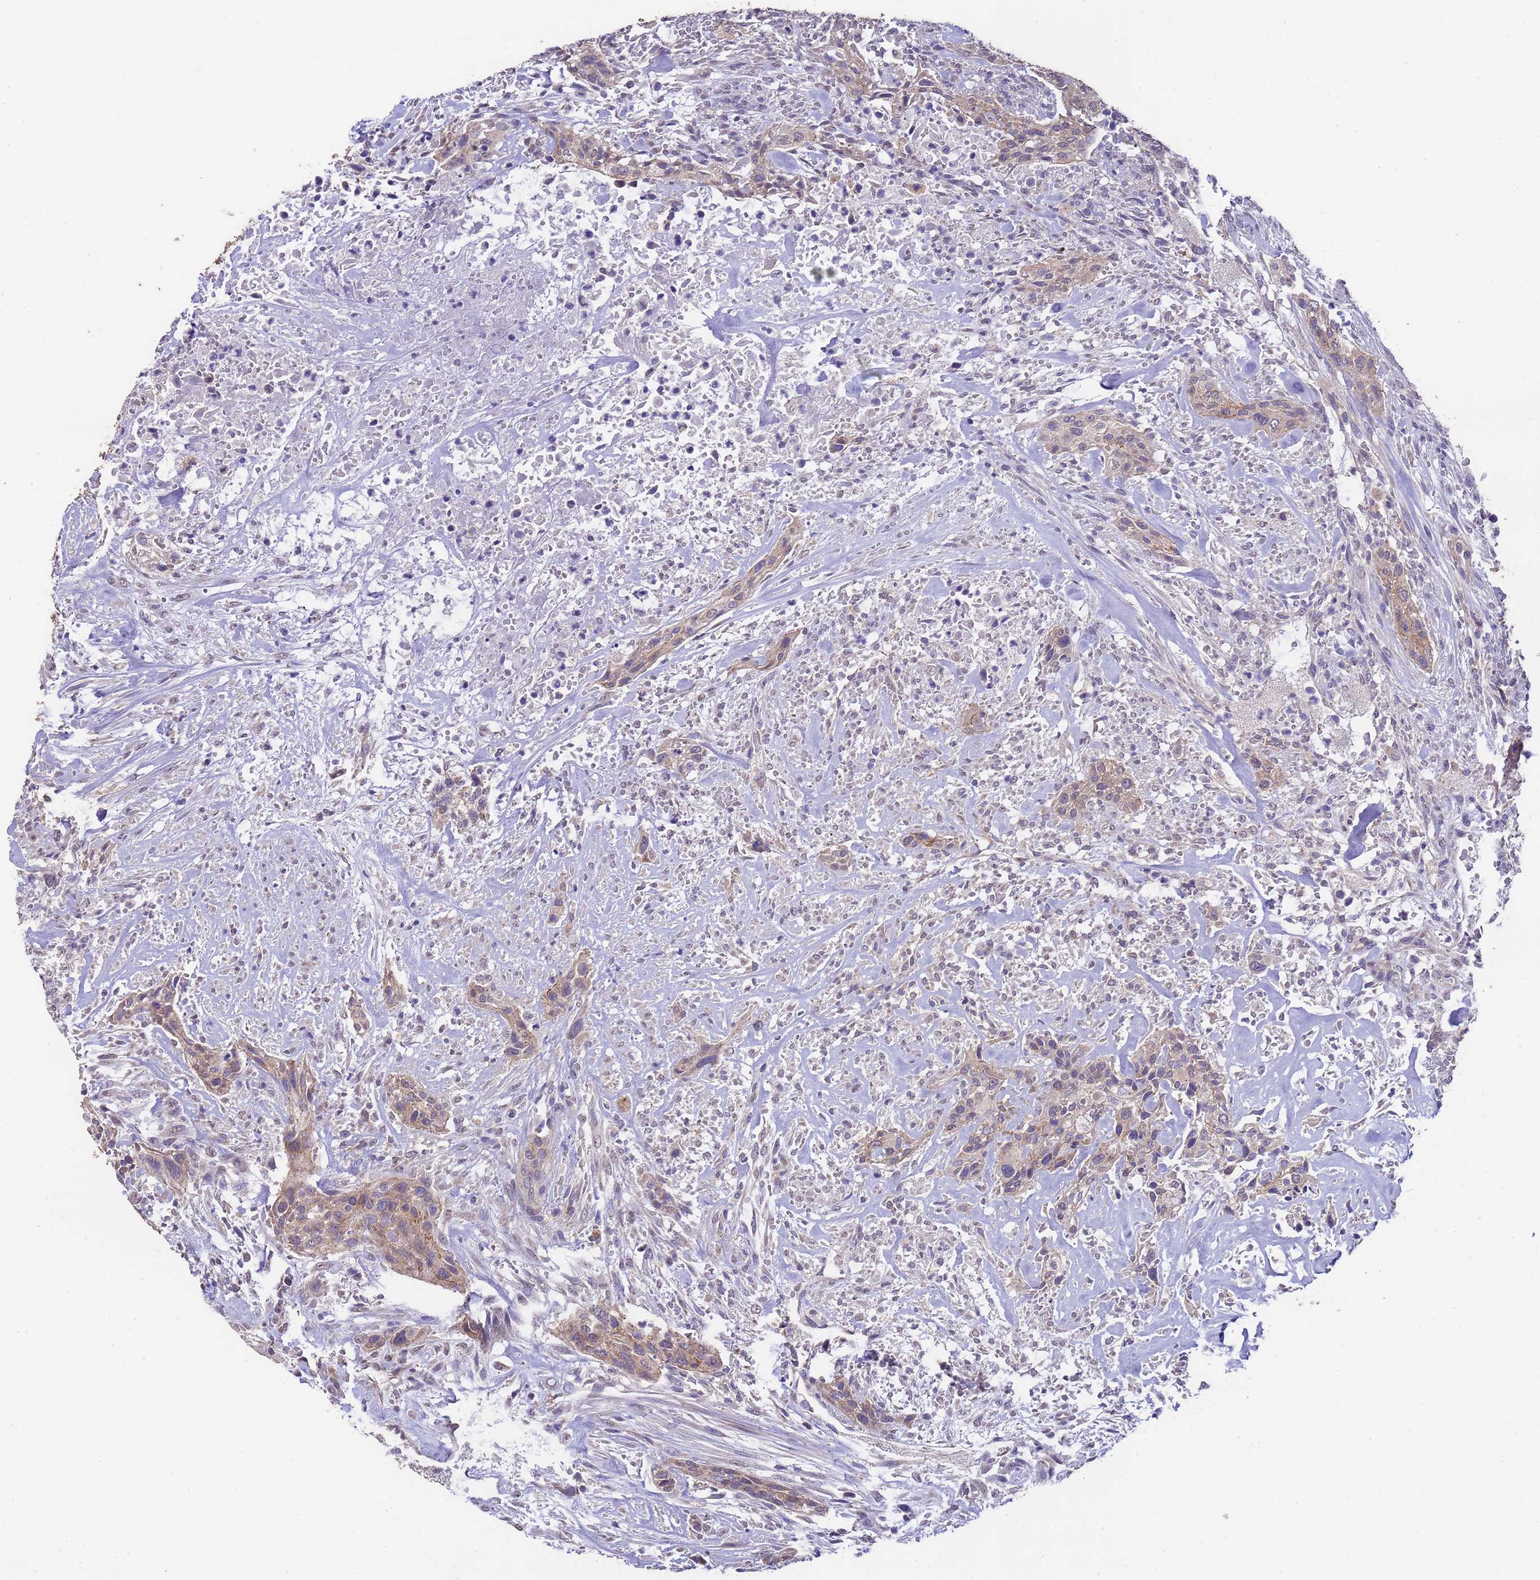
{"staining": {"intensity": "weak", "quantity": ">75%", "location": "cytoplasmic/membranous"}, "tissue": "urothelial cancer", "cell_type": "Tumor cells", "image_type": "cancer", "snomed": [{"axis": "morphology", "description": "Urothelial carcinoma, High grade"}, {"axis": "topography", "description": "Urinary bladder"}], "caption": "High-power microscopy captured an immunohistochemistry histopathology image of urothelial cancer, revealing weak cytoplasmic/membranous staining in approximately >75% of tumor cells.", "gene": "NPHP1", "patient": {"sex": "male", "age": 35}}